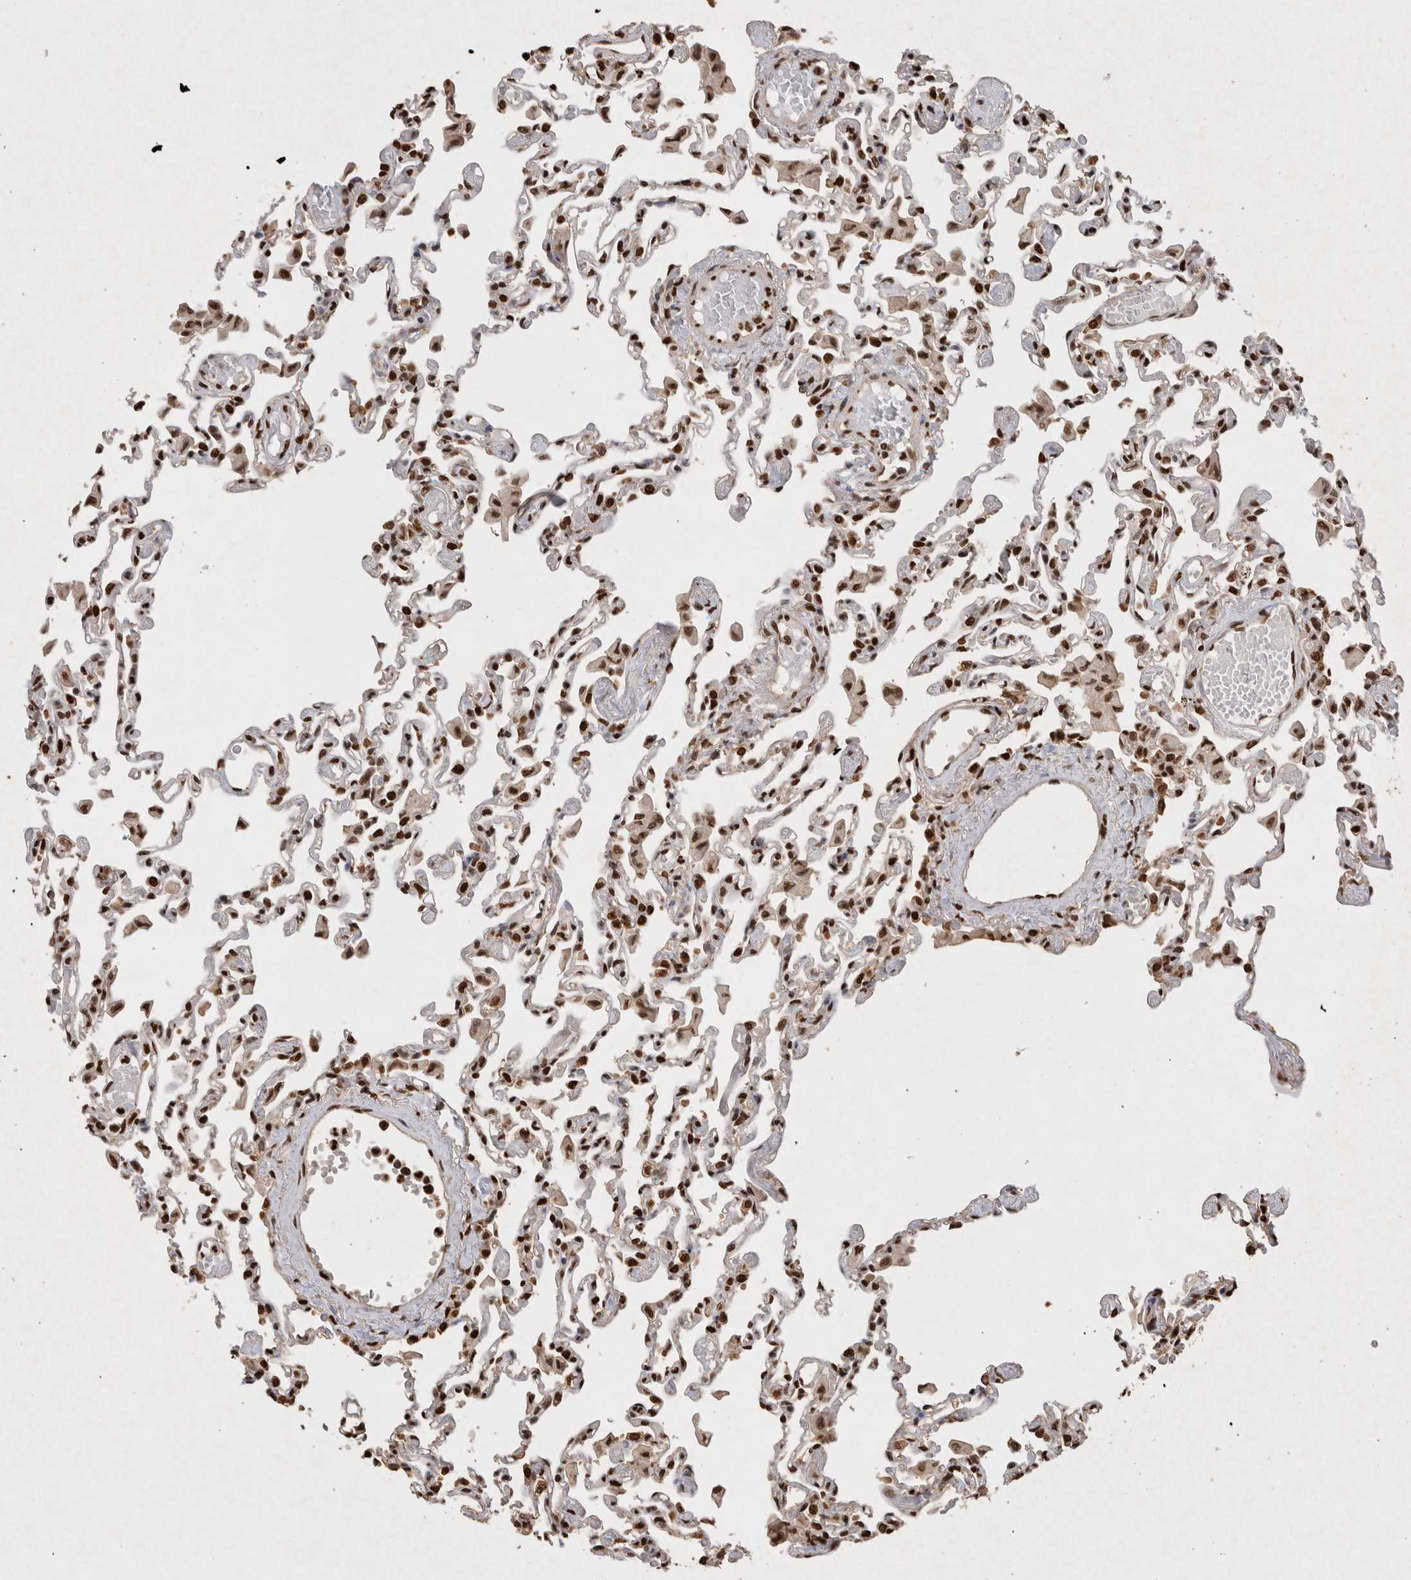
{"staining": {"intensity": "strong", "quantity": ">75%", "location": "nuclear"}, "tissue": "lung", "cell_type": "Alveolar cells", "image_type": "normal", "snomed": [{"axis": "morphology", "description": "Normal tissue, NOS"}, {"axis": "topography", "description": "Bronchus"}, {"axis": "topography", "description": "Lung"}], "caption": "Protein staining of normal lung shows strong nuclear staining in about >75% of alveolar cells. The protein is stained brown, and the nuclei are stained in blue (DAB IHC with brightfield microscopy, high magnification).", "gene": "HDGF", "patient": {"sex": "female", "age": 49}}